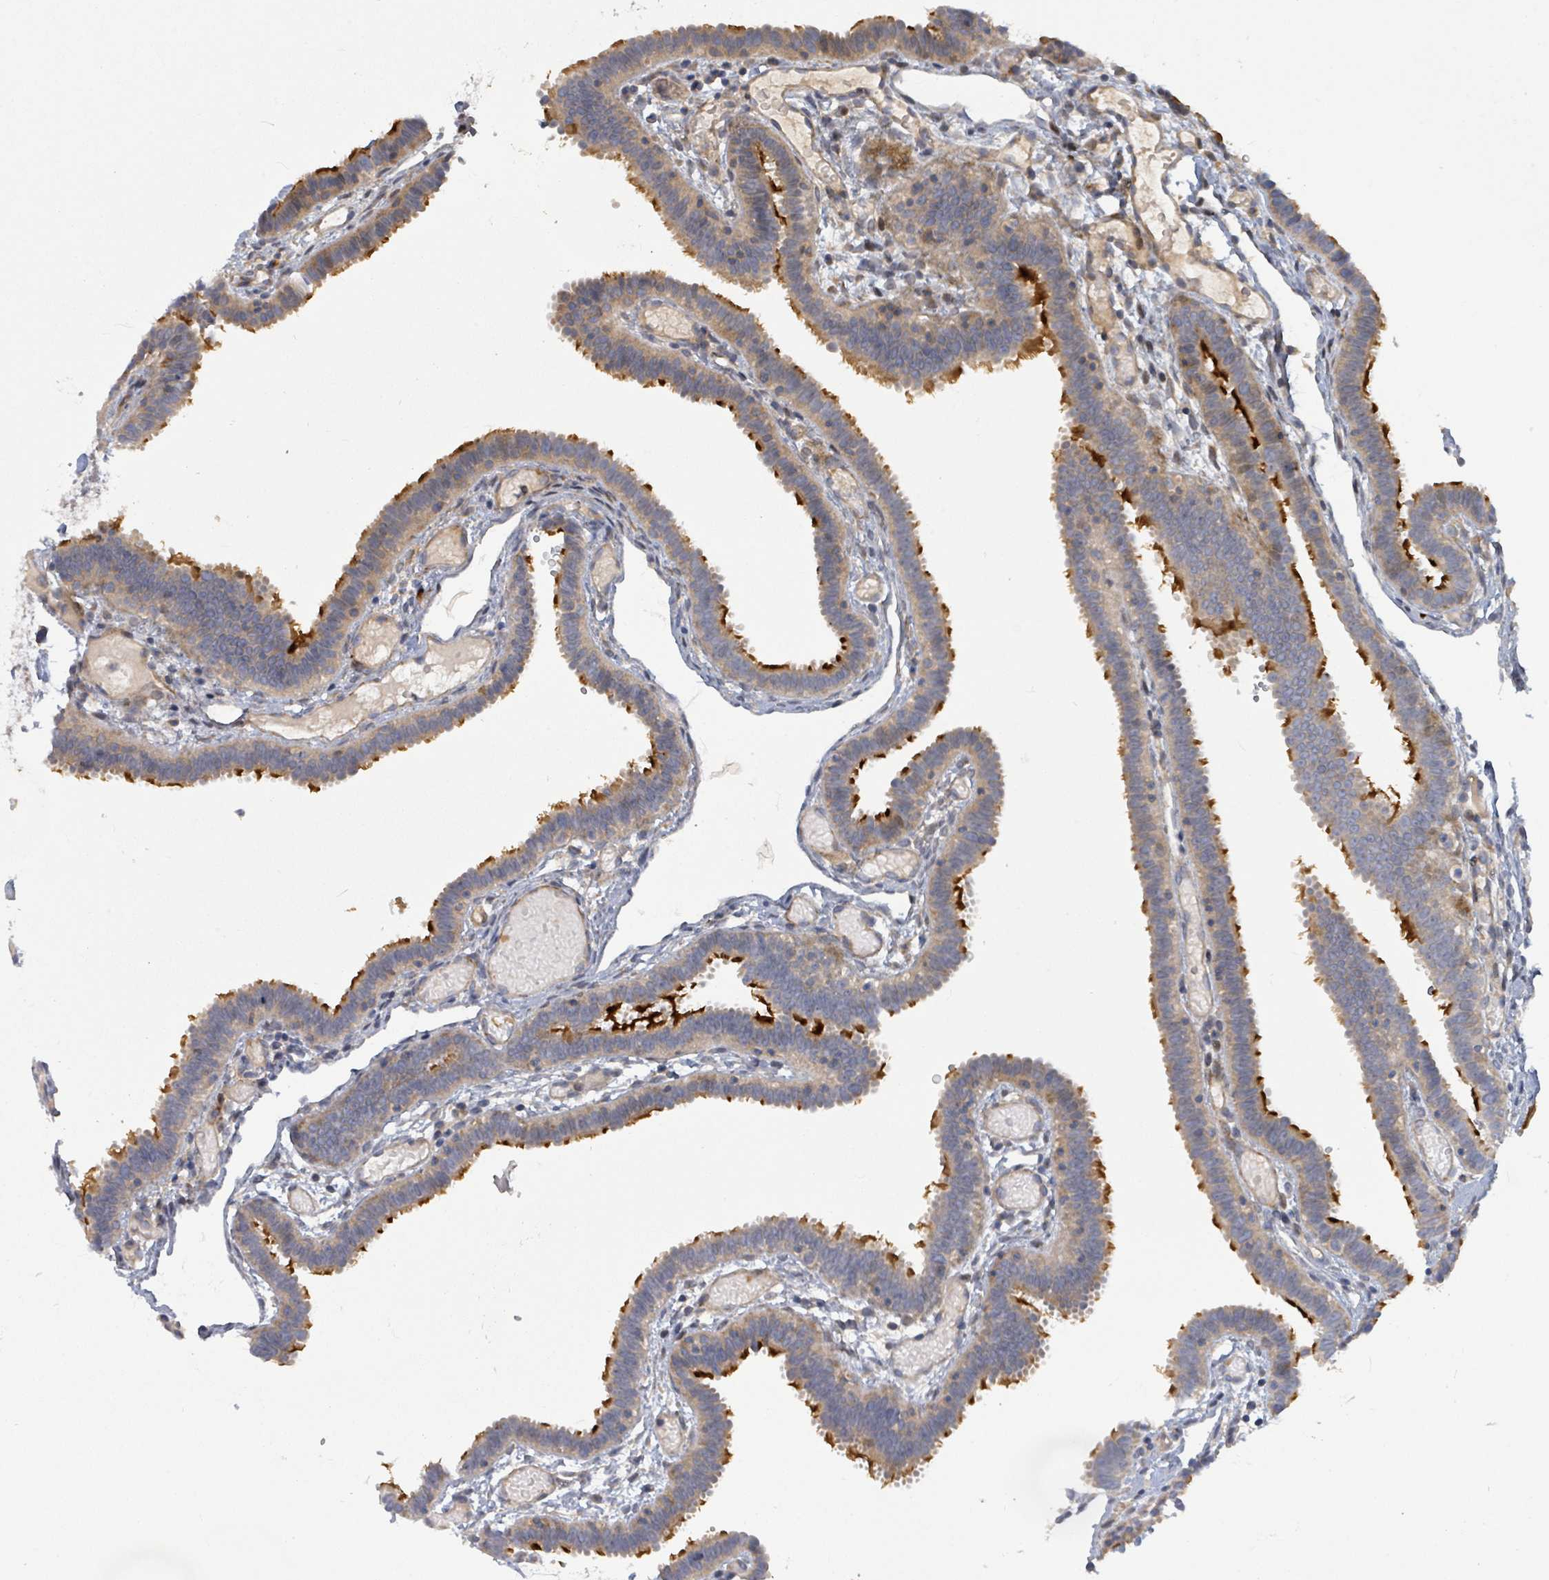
{"staining": {"intensity": "strong", "quantity": "25%-75%", "location": "cytoplasmic/membranous"}, "tissue": "fallopian tube", "cell_type": "Glandular cells", "image_type": "normal", "snomed": [{"axis": "morphology", "description": "Normal tissue, NOS"}, {"axis": "topography", "description": "Fallopian tube"}], "caption": "Immunohistochemical staining of normal human fallopian tube demonstrates high levels of strong cytoplasmic/membranous expression in about 25%-75% of glandular cells. (Stains: DAB (3,3'-diaminobenzidine) in brown, nuclei in blue, Microscopy: brightfield microscopy at high magnification).", "gene": "CFAP210", "patient": {"sex": "female", "age": 37}}